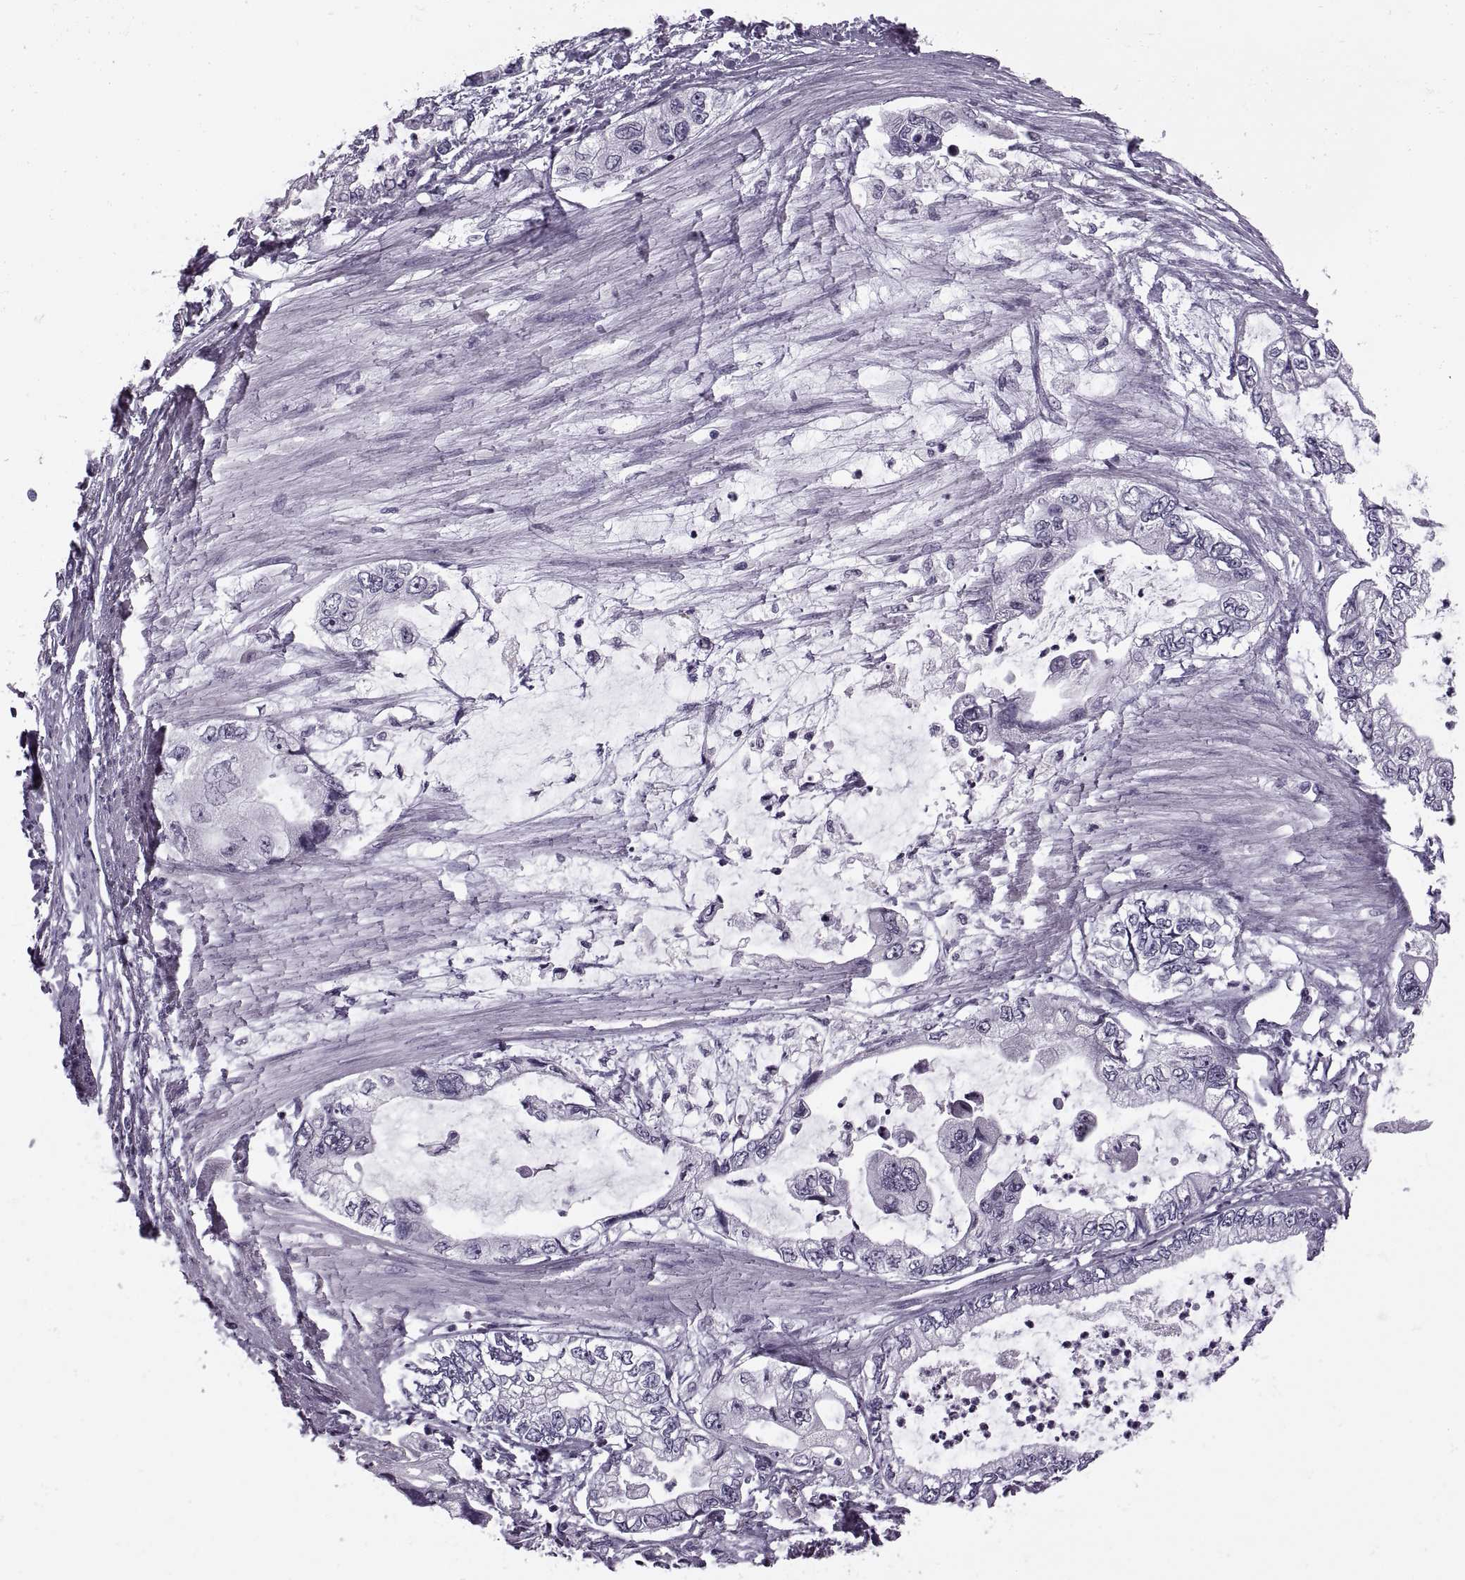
{"staining": {"intensity": "negative", "quantity": "none", "location": "none"}, "tissue": "stomach cancer", "cell_type": "Tumor cells", "image_type": "cancer", "snomed": [{"axis": "morphology", "description": "Adenocarcinoma, NOS"}, {"axis": "topography", "description": "Pancreas"}, {"axis": "topography", "description": "Stomach, upper"}, {"axis": "topography", "description": "Stomach"}], "caption": "An IHC histopathology image of stomach cancer is shown. There is no staining in tumor cells of stomach cancer.", "gene": "PAGE5", "patient": {"sex": "male", "age": 77}}